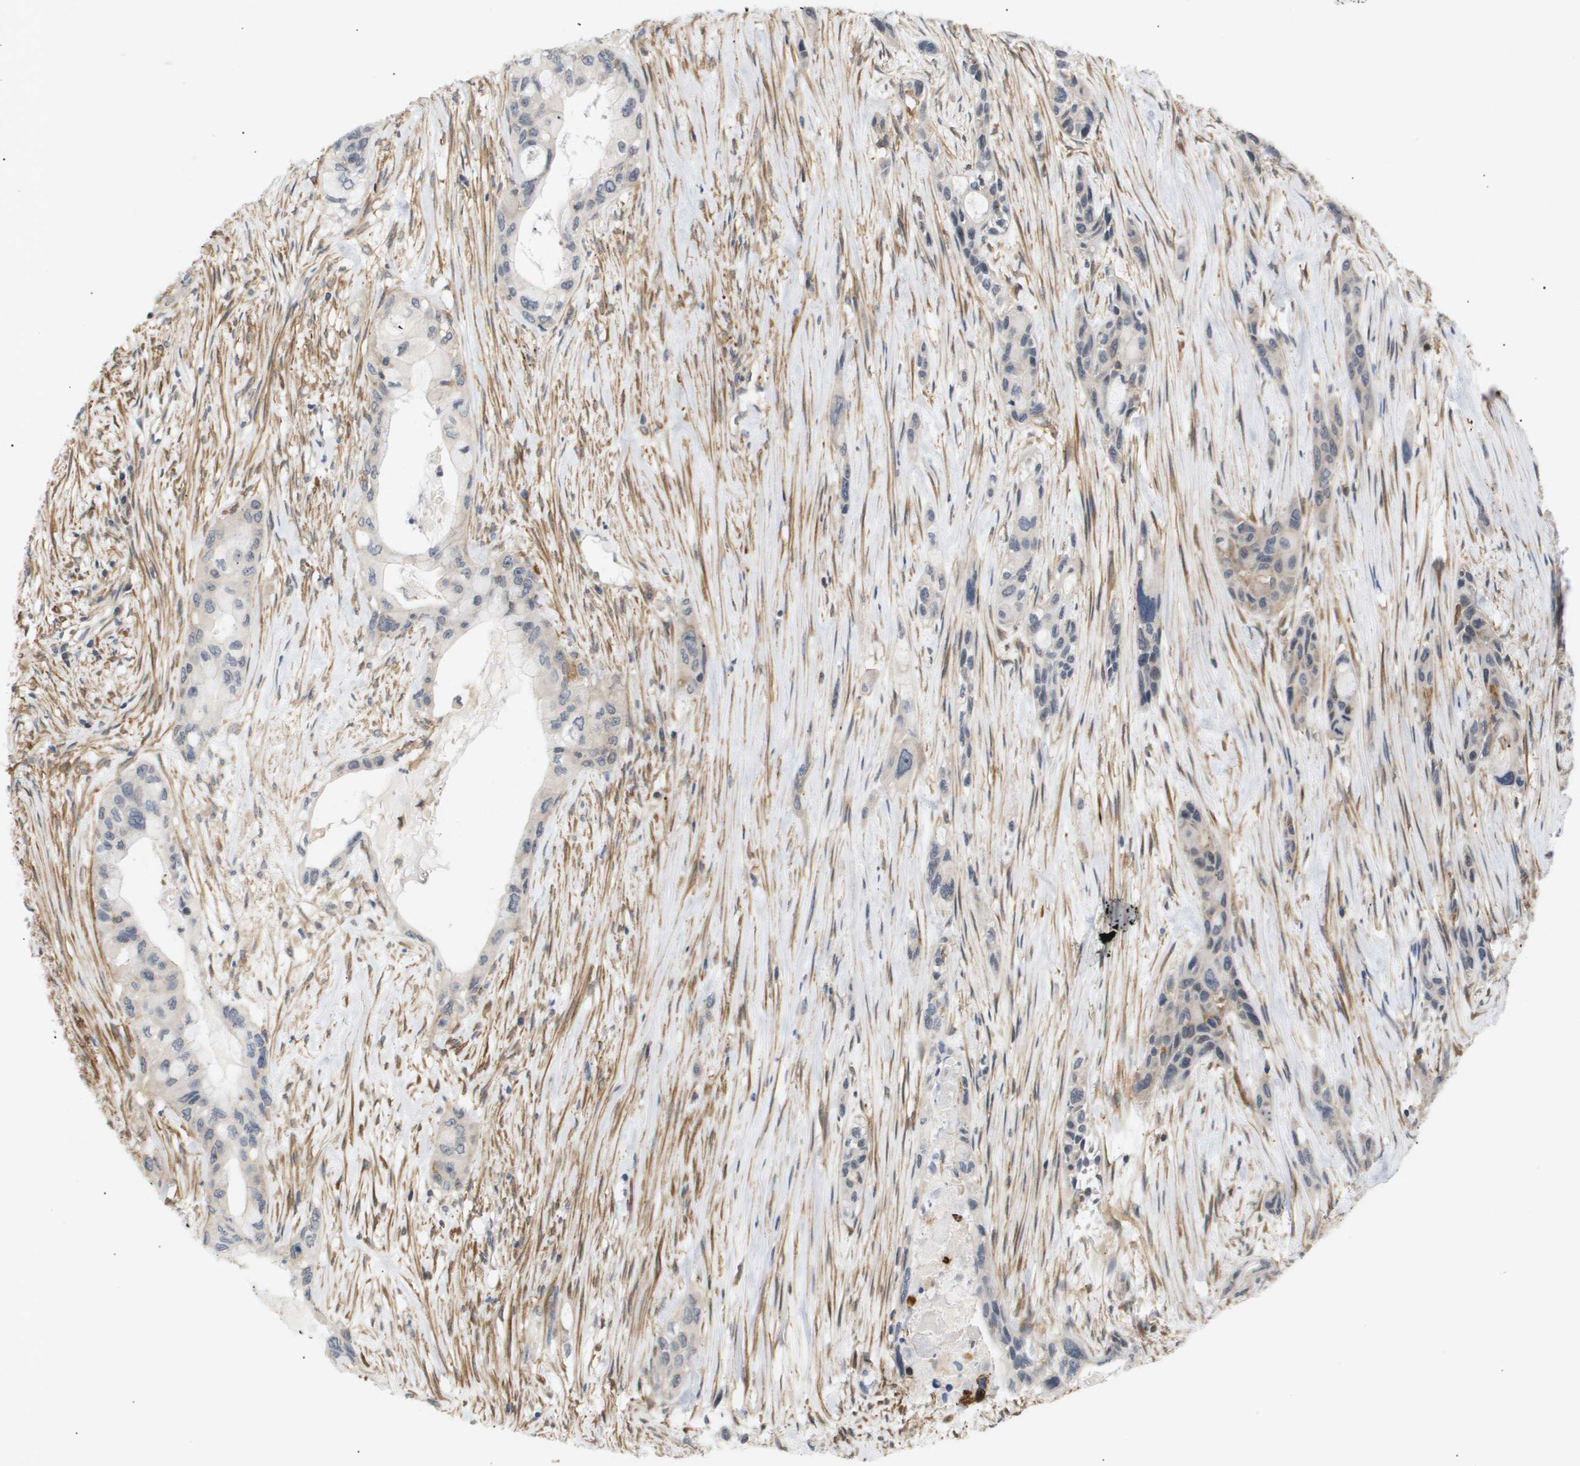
{"staining": {"intensity": "negative", "quantity": "none", "location": "none"}, "tissue": "pancreatic cancer", "cell_type": "Tumor cells", "image_type": "cancer", "snomed": [{"axis": "morphology", "description": "Adenocarcinoma, NOS"}, {"axis": "topography", "description": "Pancreas"}], "caption": "DAB (3,3'-diaminobenzidine) immunohistochemical staining of pancreatic cancer exhibits no significant positivity in tumor cells. (Brightfield microscopy of DAB (3,3'-diaminobenzidine) immunohistochemistry at high magnification).", "gene": "CORO2B", "patient": {"sex": "male", "age": 53}}